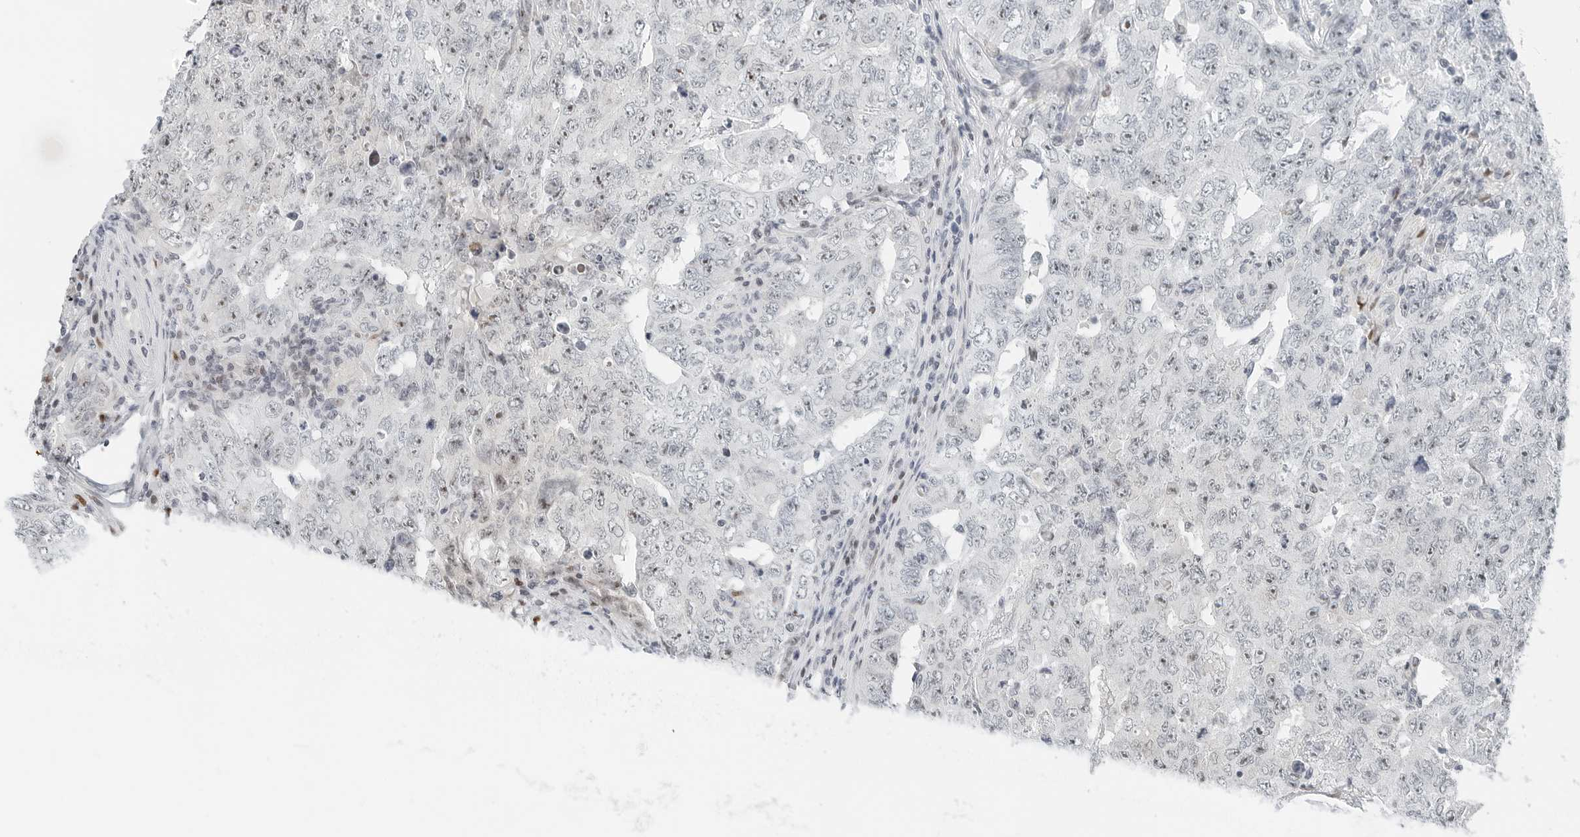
{"staining": {"intensity": "negative", "quantity": "none", "location": "none"}, "tissue": "testis cancer", "cell_type": "Tumor cells", "image_type": "cancer", "snomed": [{"axis": "morphology", "description": "Carcinoma, Embryonal, NOS"}, {"axis": "topography", "description": "Testis"}], "caption": "This photomicrograph is of testis cancer stained with immunohistochemistry to label a protein in brown with the nuclei are counter-stained blue. There is no positivity in tumor cells. The staining was performed using DAB to visualize the protein expression in brown, while the nuclei were stained in blue with hematoxylin (Magnification: 20x).", "gene": "NTMT2", "patient": {"sex": "male", "age": 26}}